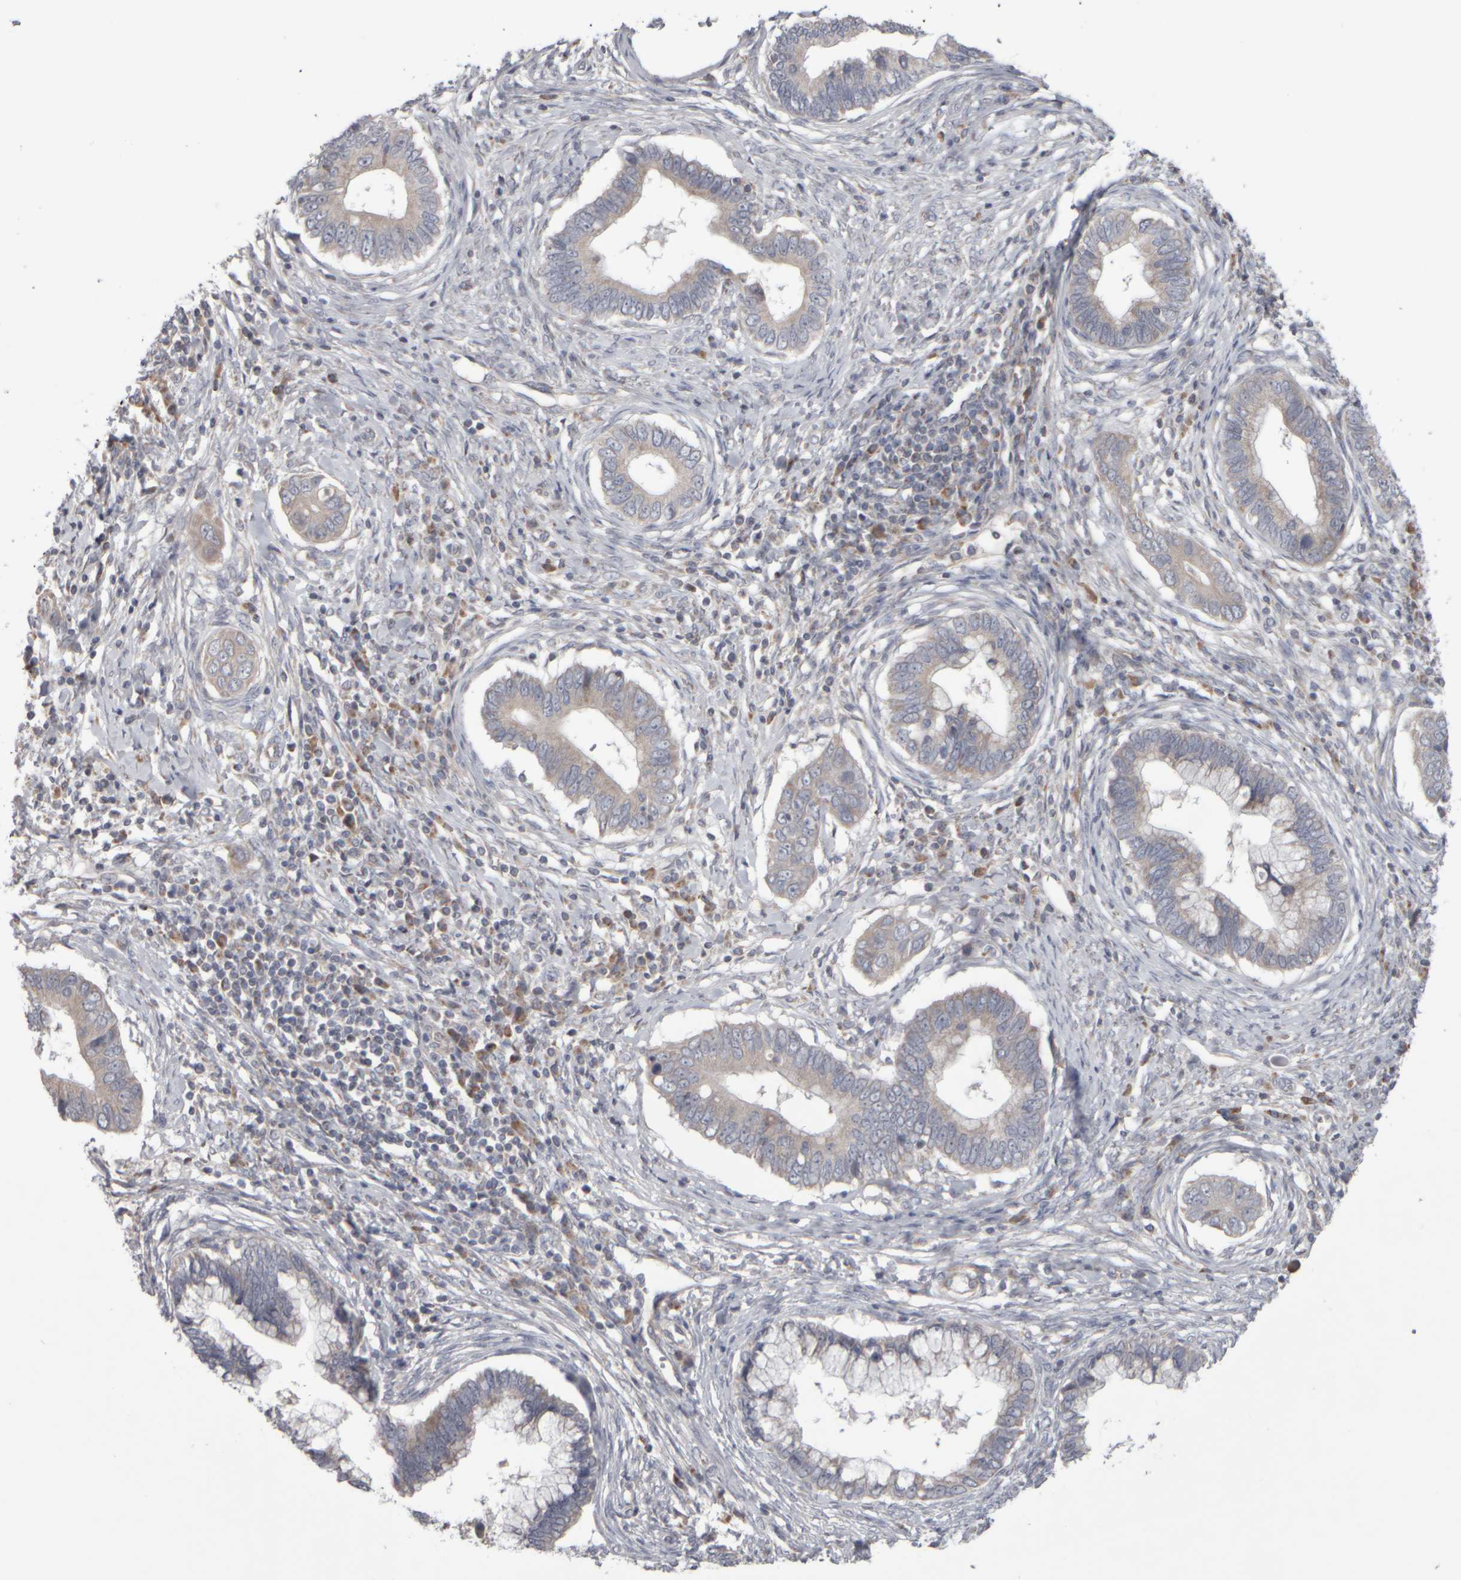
{"staining": {"intensity": "weak", "quantity": "<25%", "location": "cytoplasmic/membranous"}, "tissue": "cervical cancer", "cell_type": "Tumor cells", "image_type": "cancer", "snomed": [{"axis": "morphology", "description": "Adenocarcinoma, NOS"}, {"axis": "topography", "description": "Cervix"}], "caption": "A photomicrograph of human adenocarcinoma (cervical) is negative for staining in tumor cells.", "gene": "SCO1", "patient": {"sex": "female", "age": 44}}